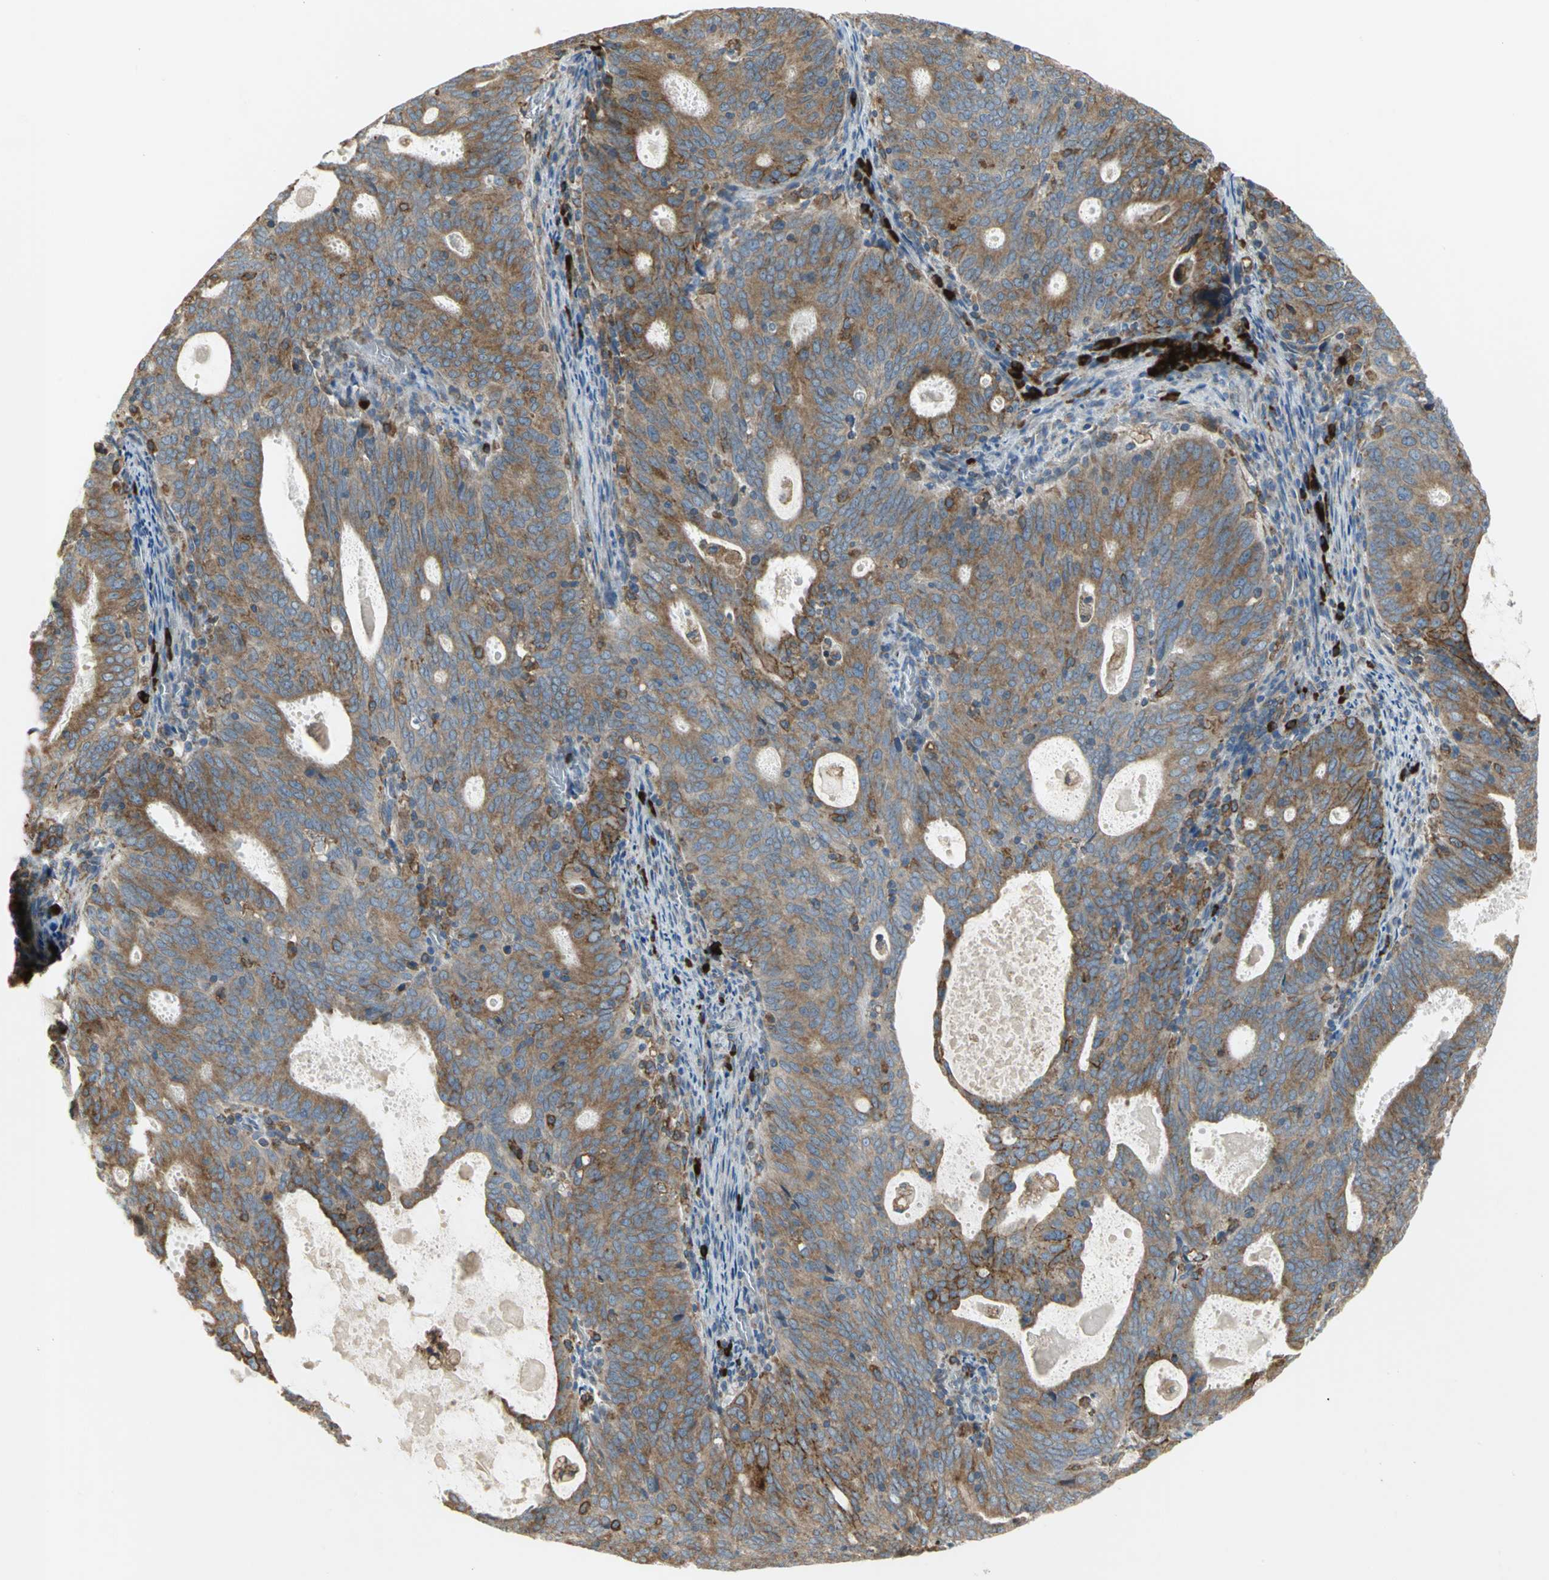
{"staining": {"intensity": "strong", "quantity": ">75%", "location": "cytoplasmic/membranous"}, "tissue": "cervical cancer", "cell_type": "Tumor cells", "image_type": "cancer", "snomed": [{"axis": "morphology", "description": "Adenocarcinoma, NOS"}, {"axis": "topography", "description": "Cervix"}], "caption": "Adenocarcinoma (cervical) stained with DAB immunohistochemistry displays high levels of strong cytoplasmic/membranous expression in about >75% of tumor cells.", "gene": "SDF2L1", "patient": {"sex": "female", "age": 44}}